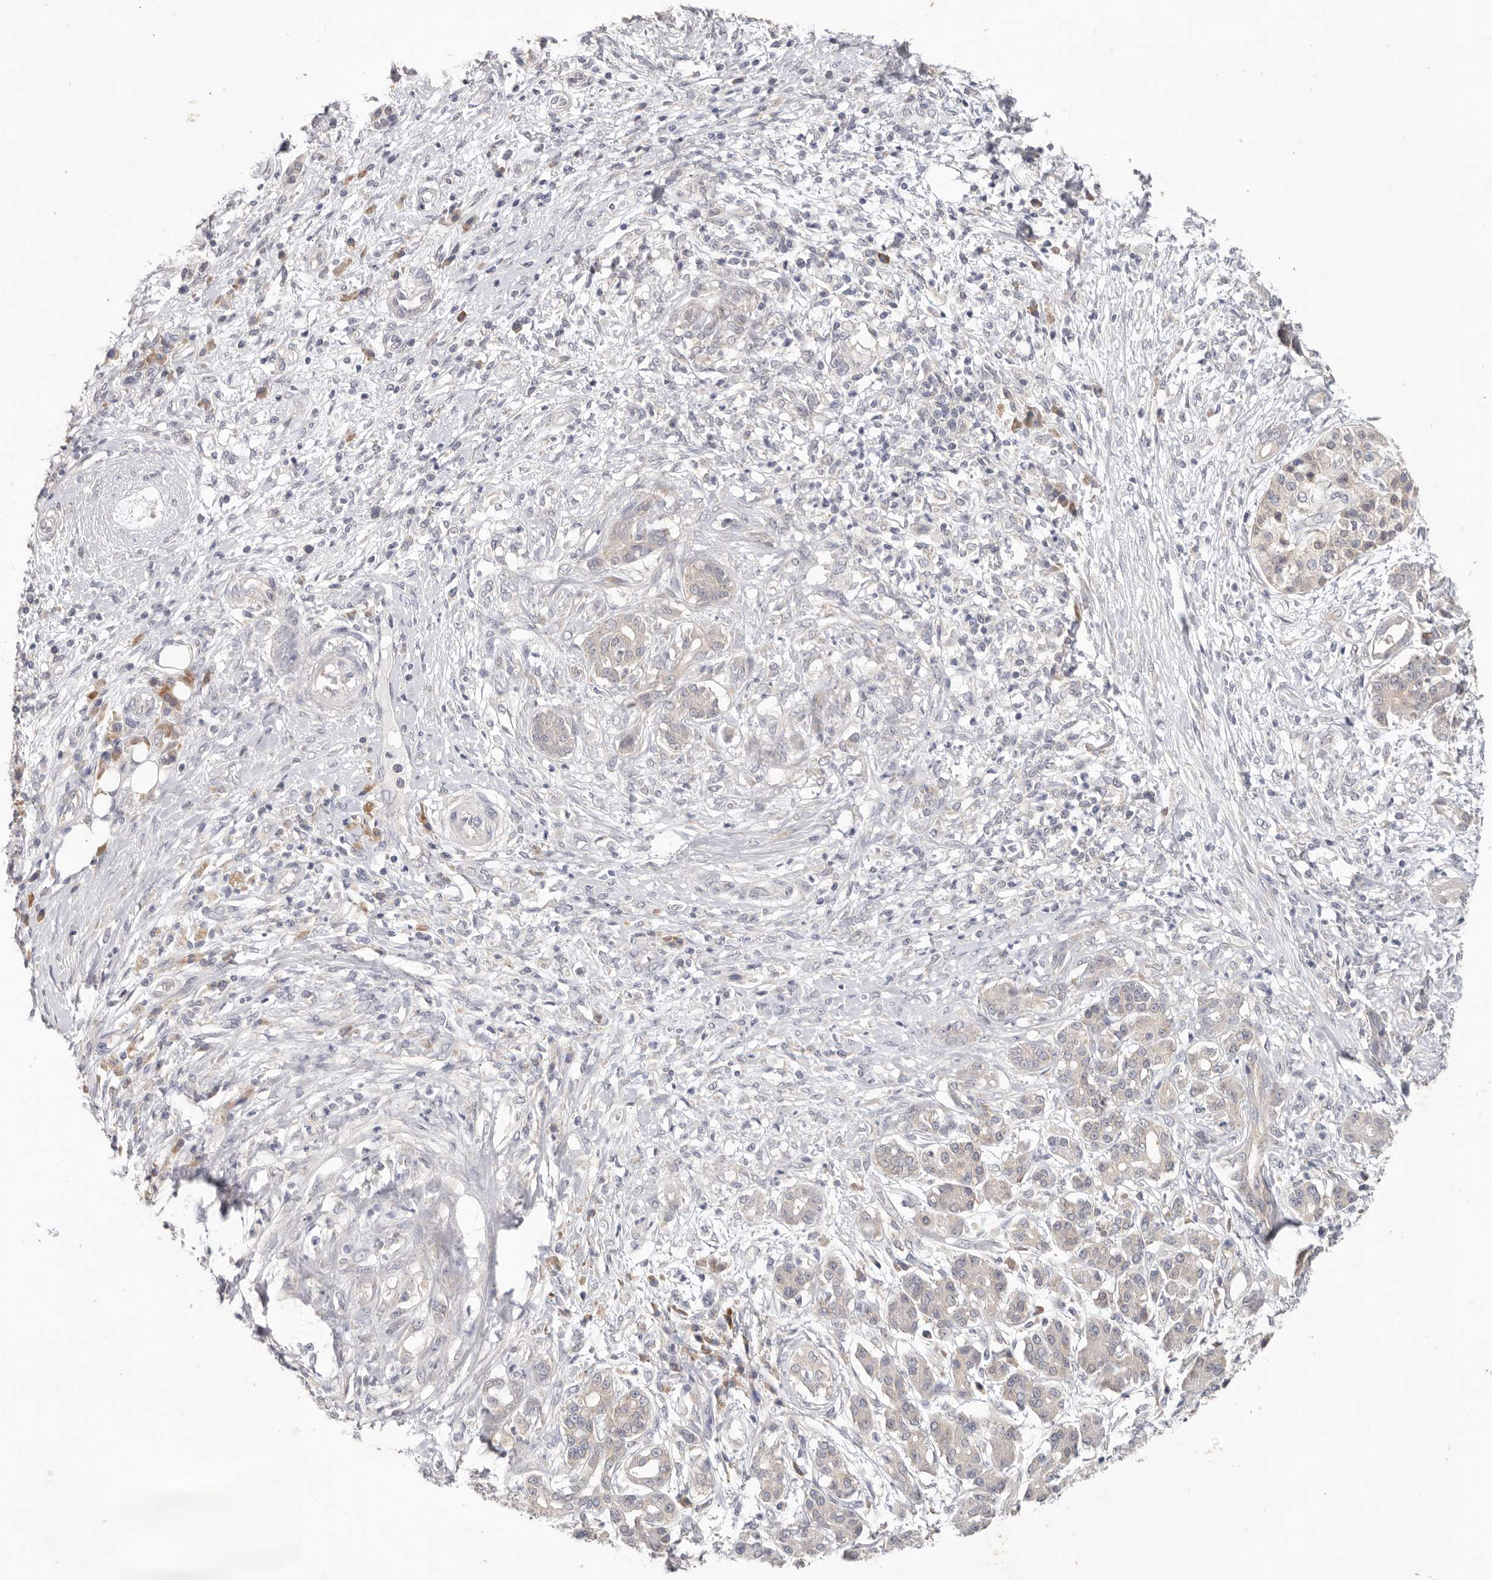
{"staining": {"intensity": "weak", "quantity": "<25%", "location": "cytoplasmic/membranous"}, "tissue": "pancreatic cancer", "cell_type": "Tumor cells", "image_type": "cancer", "snomed": [{"axis": "morphology", "description": "Adenocarcinoma, NOS"}, {"axis": "topography", "description": "Pancreas"}], "caption": "Pancreatic cancer (adenocarcinoma) was stained to show a protein in brown. There is no significant staining in tumor cells. (DAB immunohistochemistry (IHC), high magnification).", "gene": "WDR77", "patient": {"sex": "female", "age": 56}}